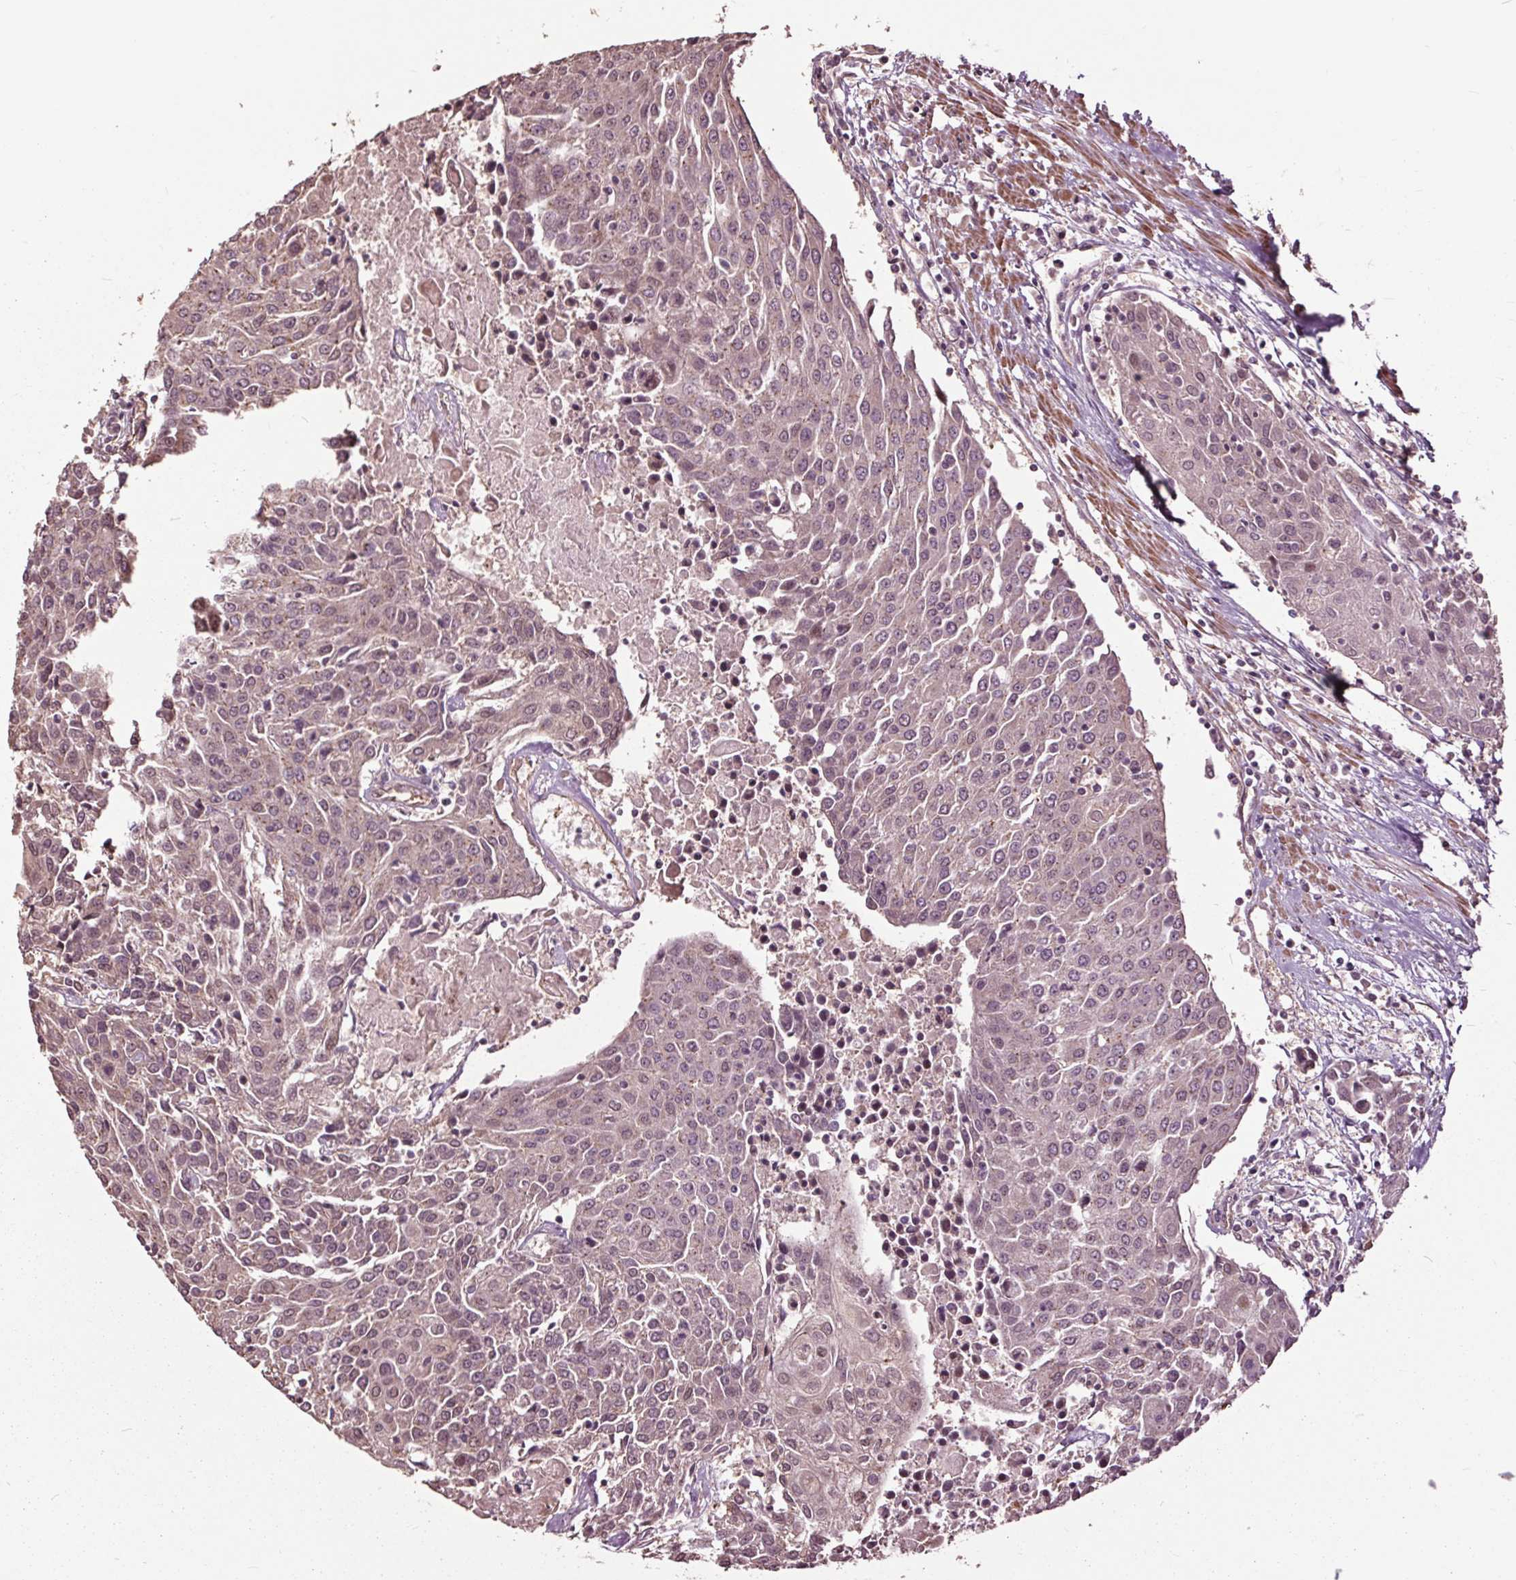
{"staining": {"intensity": "weak", "quantity": "25%-75%", "location": "nuclear"}, "tissue": "urothelial cancer", "cell_type": "Tumor cells", "image_type": "cancer", "snomed": [{"axis": "morphology", "description": "Urothelial carcinoma, High grade"}, {"axis": "topography", "description": "Urinary bladder"}], "caption": "Urothelial cancer tissue exhibits weak nuclear expression in approximately 25%-75% of tumor cells, visualized by immunohistochemistry.", "gene": "CEP95", "patient": {"sex": "female", "age": 85}}